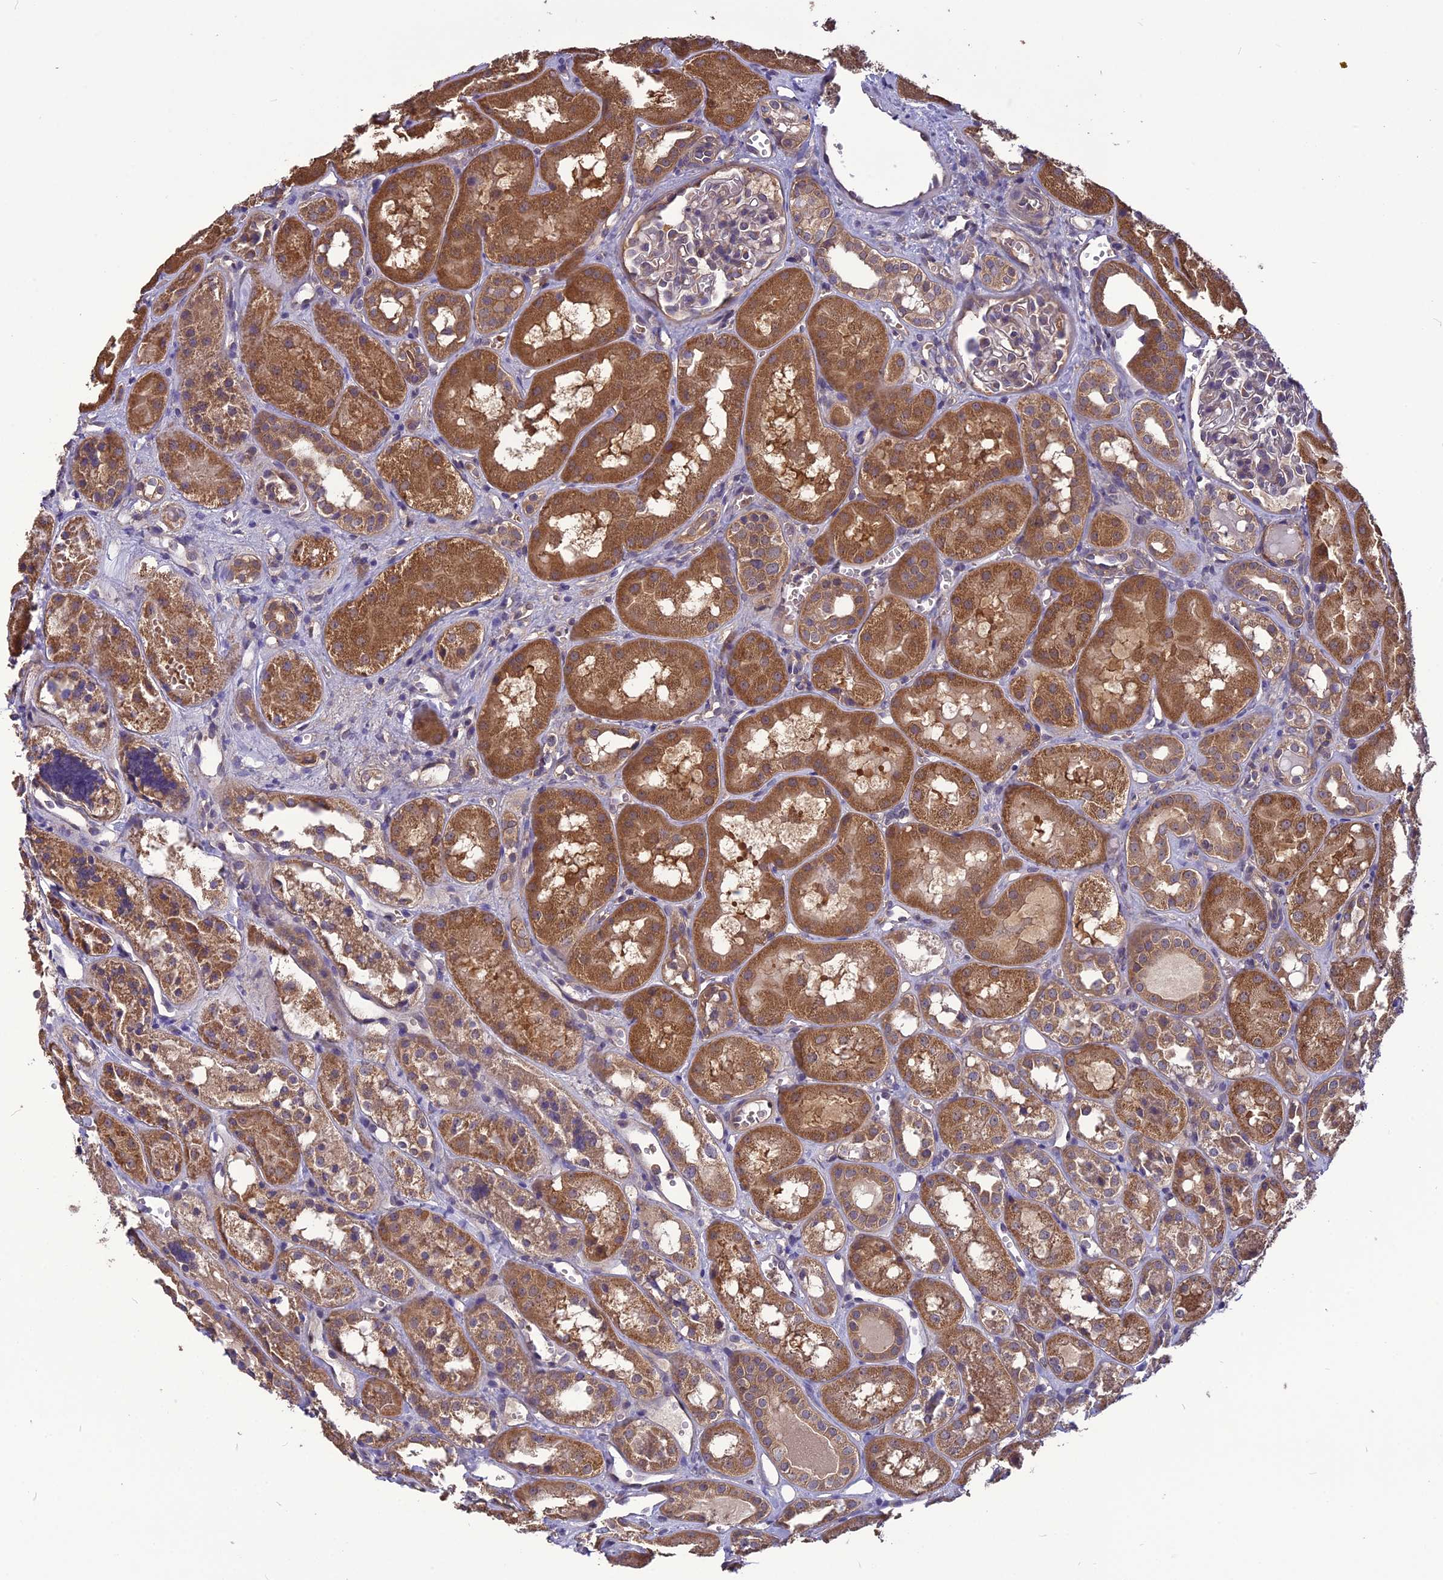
{"staining": {"intensity": "negative", "quantity": "none", "location": "none"}, "tissue": "kidney", "cell_type": "Cells in glomeruli", "image_type": "normal", "snomed": [{"axis": "morphology", "description": "Normal tissue, NOS"}, {"axis": "topography", "description": "Kidney"}], "caption": "A high-resolution histopathology image shows IHC staining of normal kidney, which displays no significant positivity in cells in glomeruli.", "gene": "PSMF1", "patient": {"sex": "male", "age": 16}}